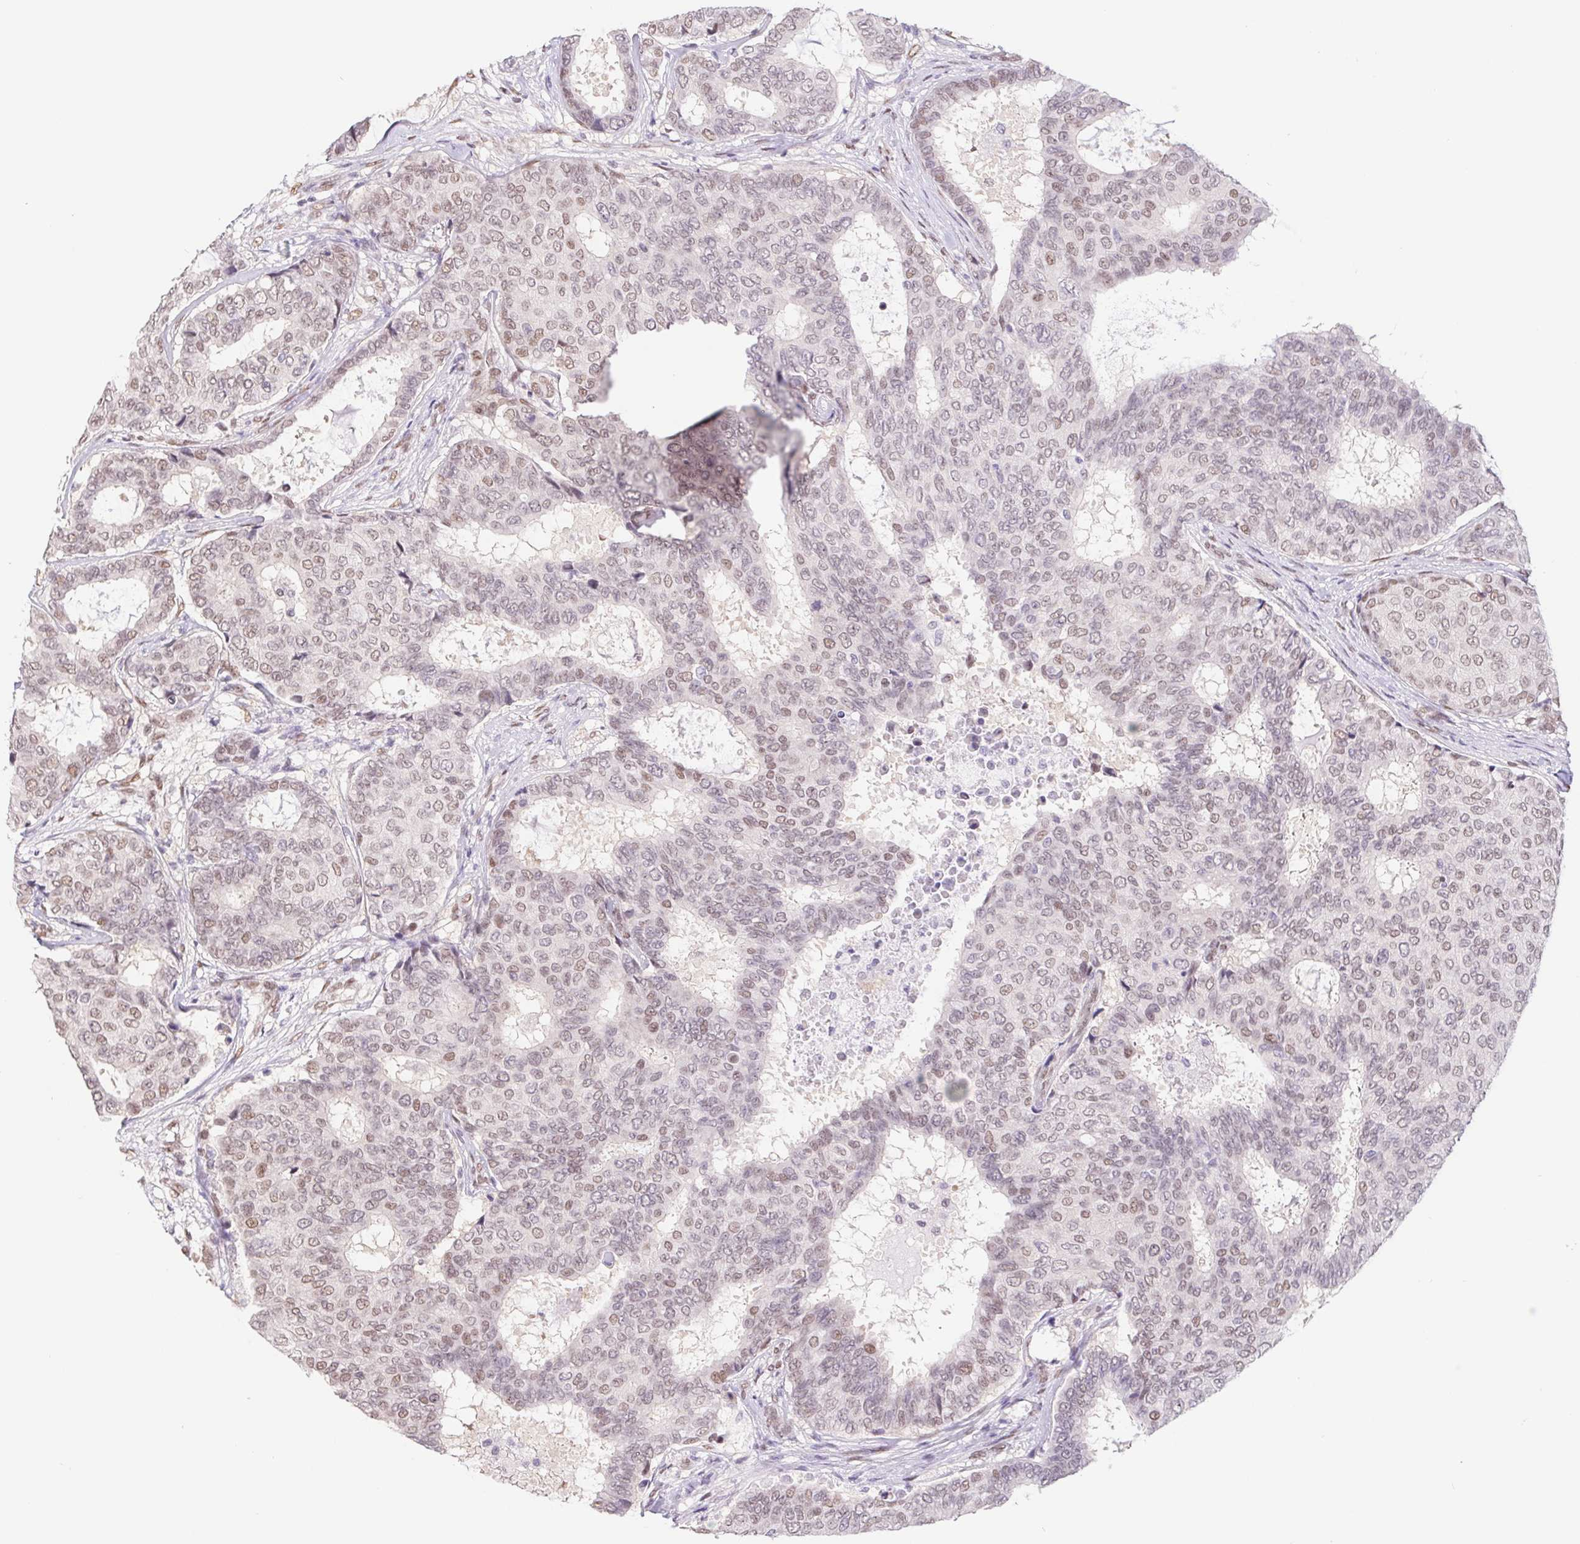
{"staining": {"intensity": "weak", "quantity": ">75%", "location": "nuclear"}, "tissue": "breast cancer", "cell_type": "Tumor cells", "image_type": "cancer", "snomed": [{"axis": "morphology", "description": "Duct carcinoma"}, {"axis": "topography", "description": "Breast"}], "caption": "IHC histopathology image of neoplastic tissue: breast cancer stained using immunohistochemistry exhibits low levels of weak protein expression localized specifically in the nuclear of tumor cells, appearing as a nuclear brown color.", "gene": "CAND1", "patient": {"sex": "female", "age": 75}}